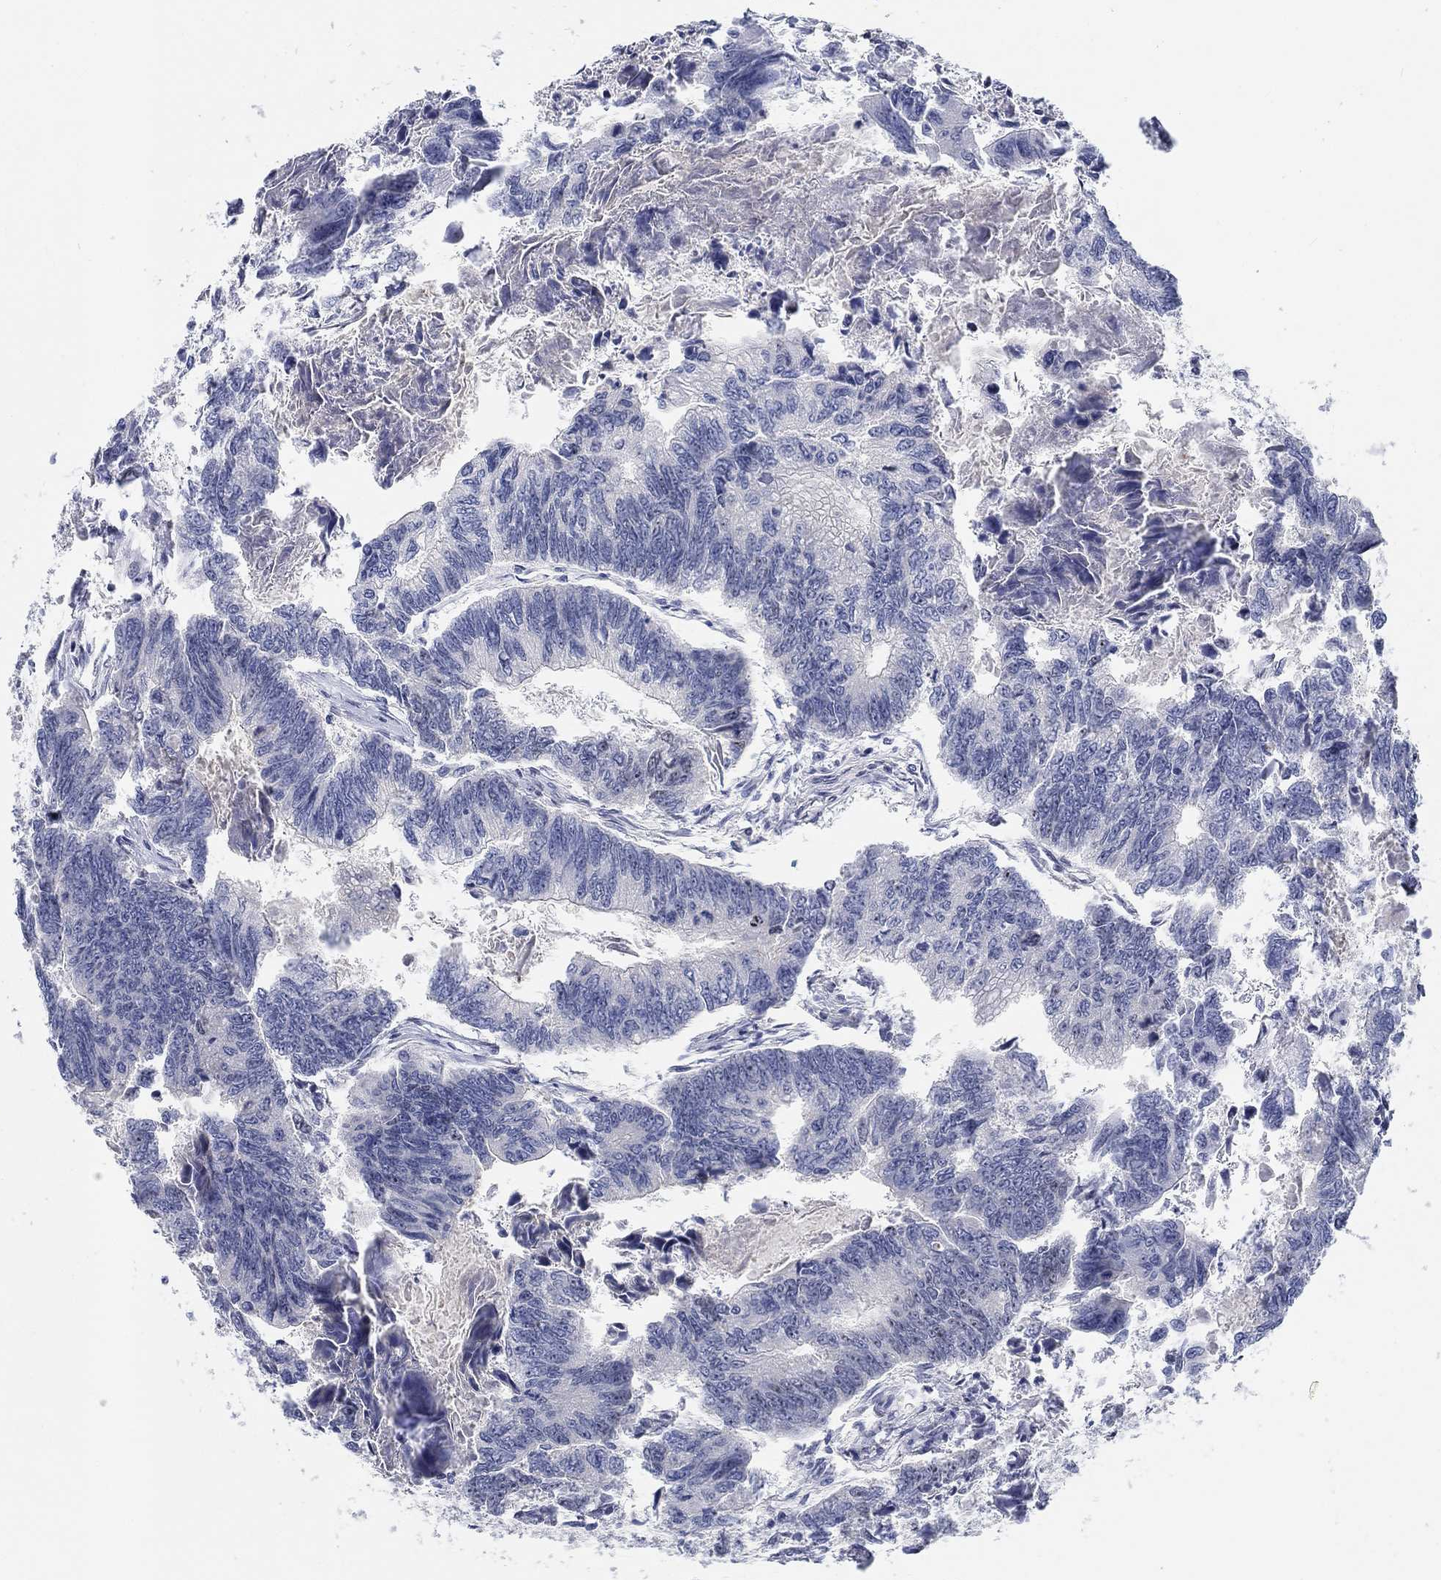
{"staining": {"intensity": "negative", "quantity": "none", "location": "none"}, "tissue": "colorectal cancer", "cell_type": "Tumor cells", "image_type": "cancer", "snomed": [{"axis": "morphology", "description": "Adenocarcinoma, NOS"}, {"axis": "topography", "description": "Colon"}], "caption": "Immunohistochemical staining of colorectal cancer displays no significant positivity in tumor cells.", "gene": "SMIM18", "patient": {"sex": "female", "age": 65}}